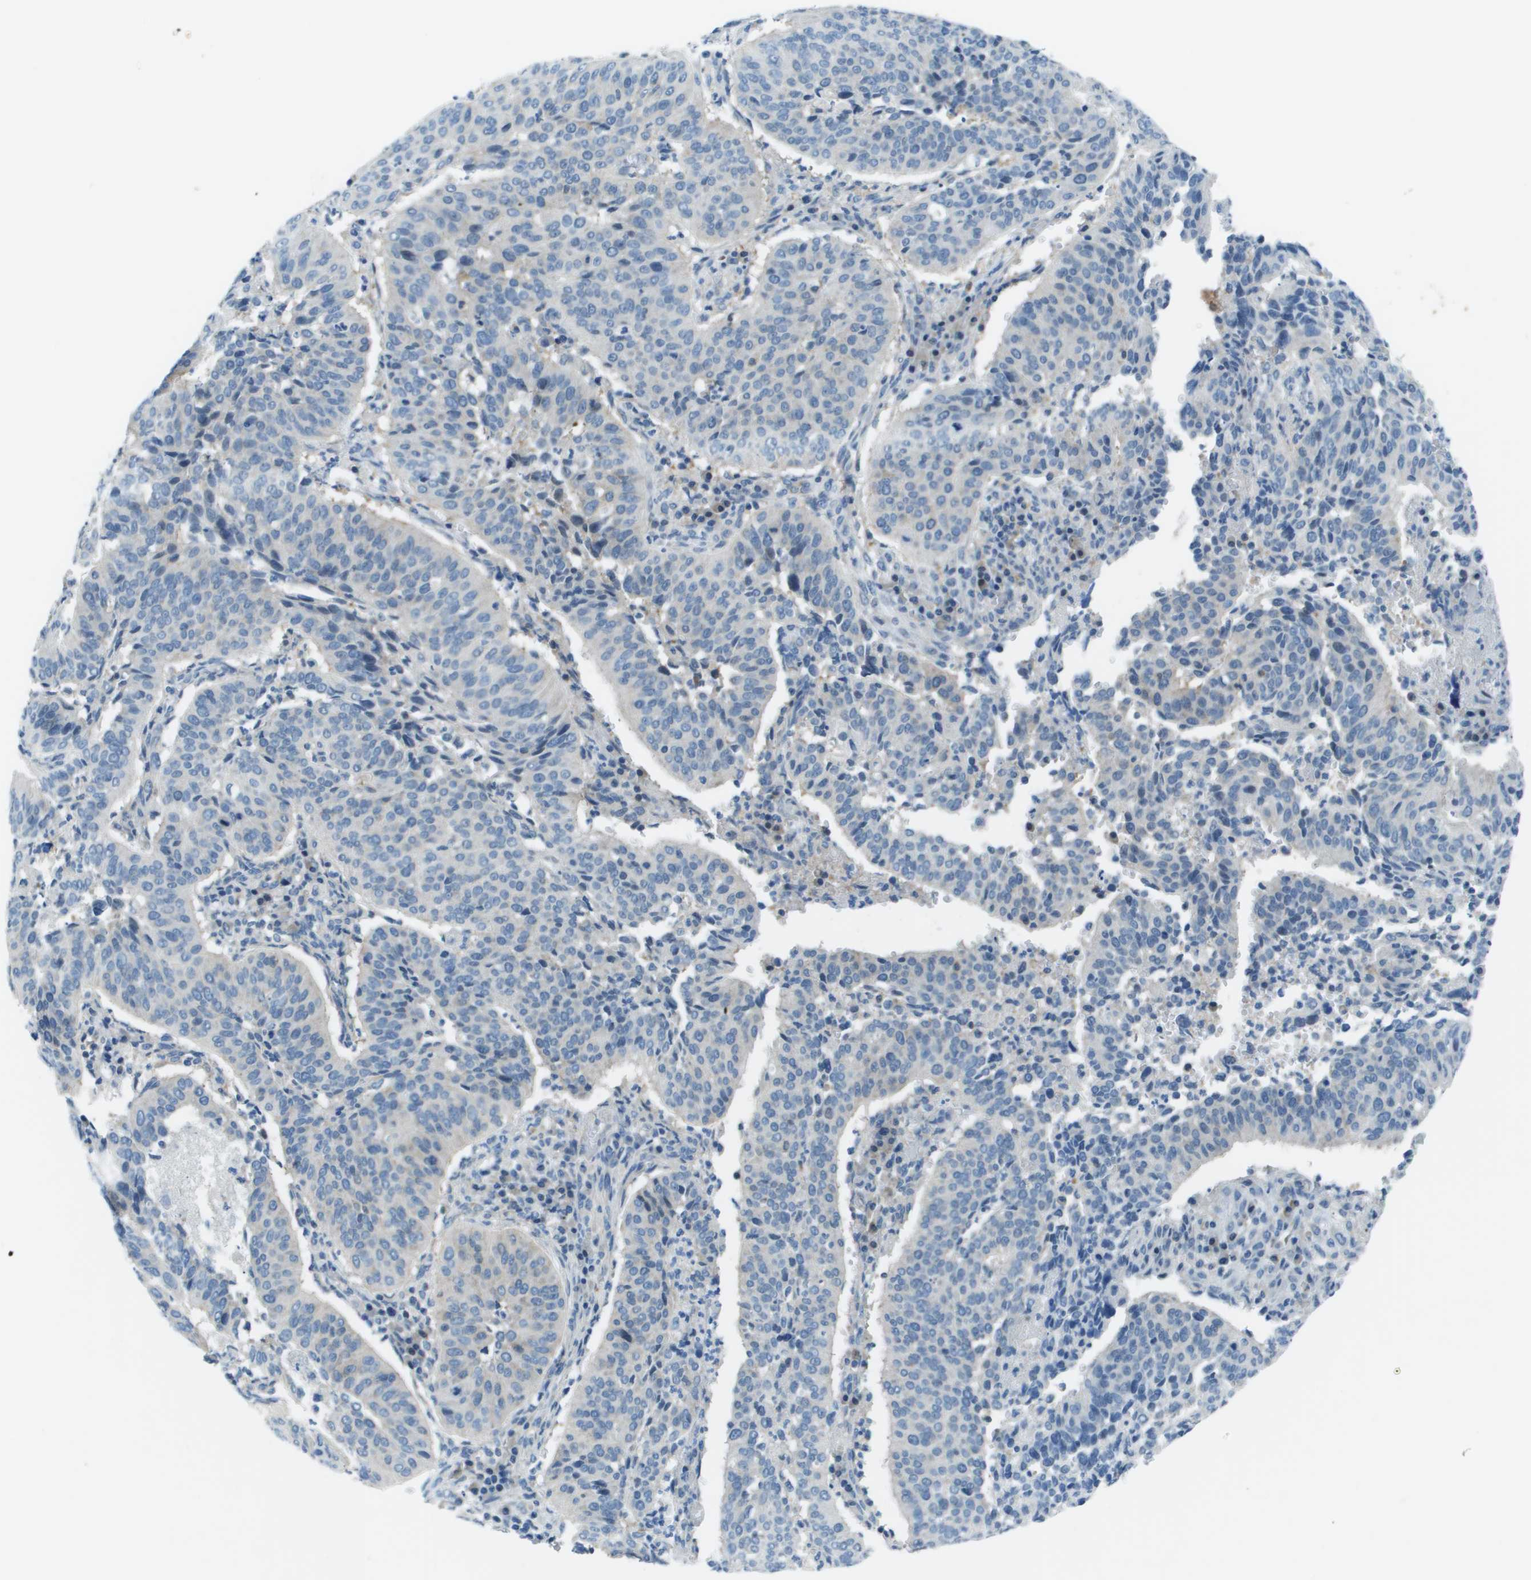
{"staining": {"intensity": "negative", "quantity": "none", "location": "none"}, "tissue": "cervical cancer", "cell_type": "Tumor cells", "image_type": "cancer", "snomed": [{"axis": "morphology", "description": "Normal tissue, NOS"}, {"axis": "morphology", "description": "Squamous cell carcinoma, NOS"}, {"axis": "topography", "description": "Cervix"}], "caption": "Protein analysis of cervical cancer displays no significant positivity in tumor cells.", "gene": "STIP1", "patient": {"sex": "female", "age": 39}}